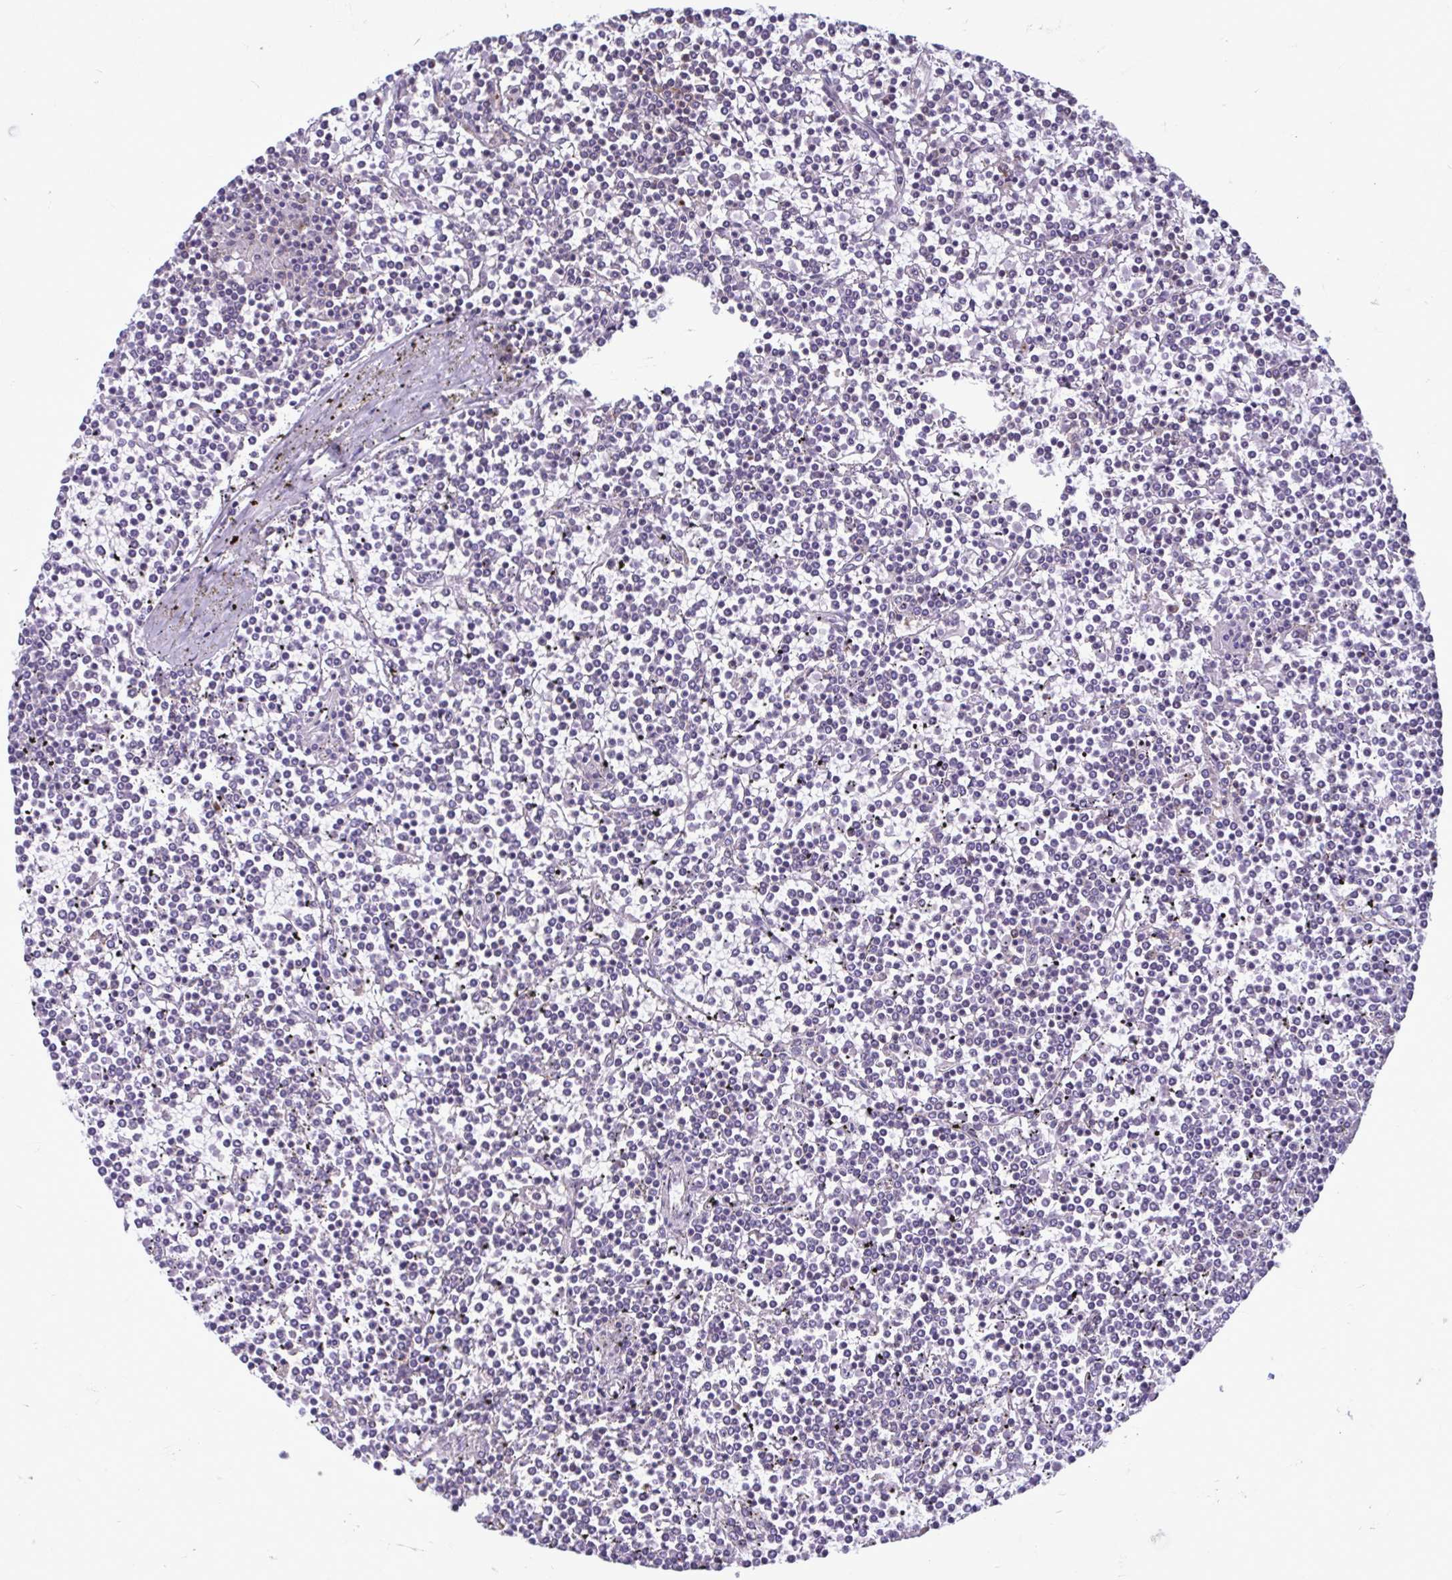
{"staining": {"intensity": "negative", "quantity": "none", "location": "none"}, "tissue": "lymphoma", "cell_type": "Tumor cells", "image_type": "cancer", "snomed": [{"axis": "morphology", "description": "Malignant lymphoma, non-Hodgkin's type, Low grade"}, {"axis": "topography", "description": "Spleen"}], "caption": "An immunohistochemistry (IHC) image of lymphoma is shown. There is no staining in tumor cells of lymphoma.", "gene": "RPS16", "patient": {"sex": "female", "age": 19}}